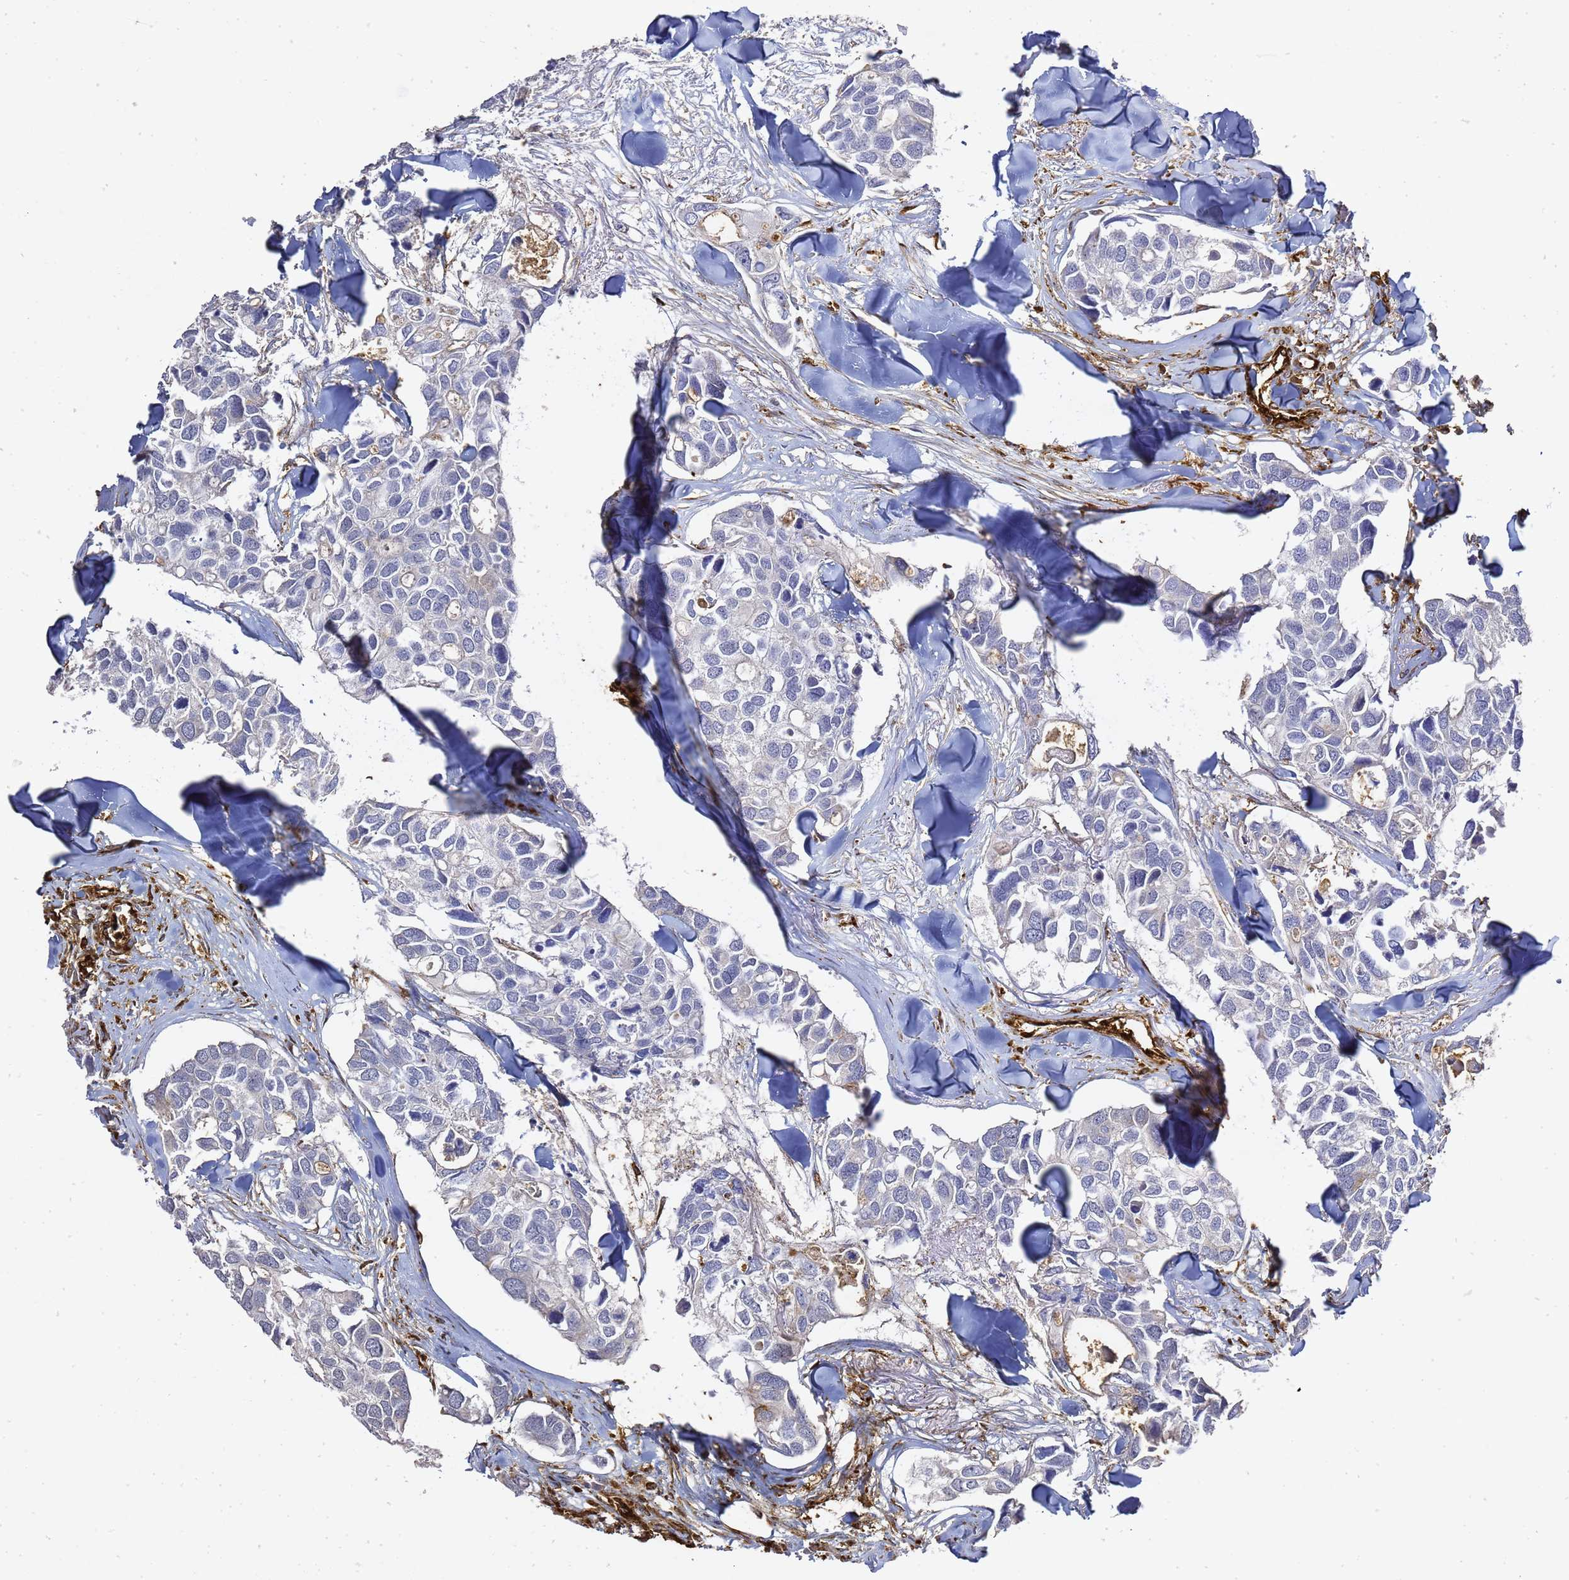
{"staining": {"intensity": "negative", "quantity": "none", "location": "none"}, "tissue": "breast cancer", "cell_type": "Tumor cells", "image_type": "cancer", "snomed": [{"axis": "morphology", "description": "Duct carcinoma"}, {"axis": "topography", "description": "Breast"}], "caption": "IHC micrograph of neoplastic tissue: breast intraductal carcinoma stained with DAB (3,3'-diaminobenzidine) displays no significant protein expression in tumor cells.", "gene": "ZBTB8OS", "patient": {"sex": "female", "age": 83}}